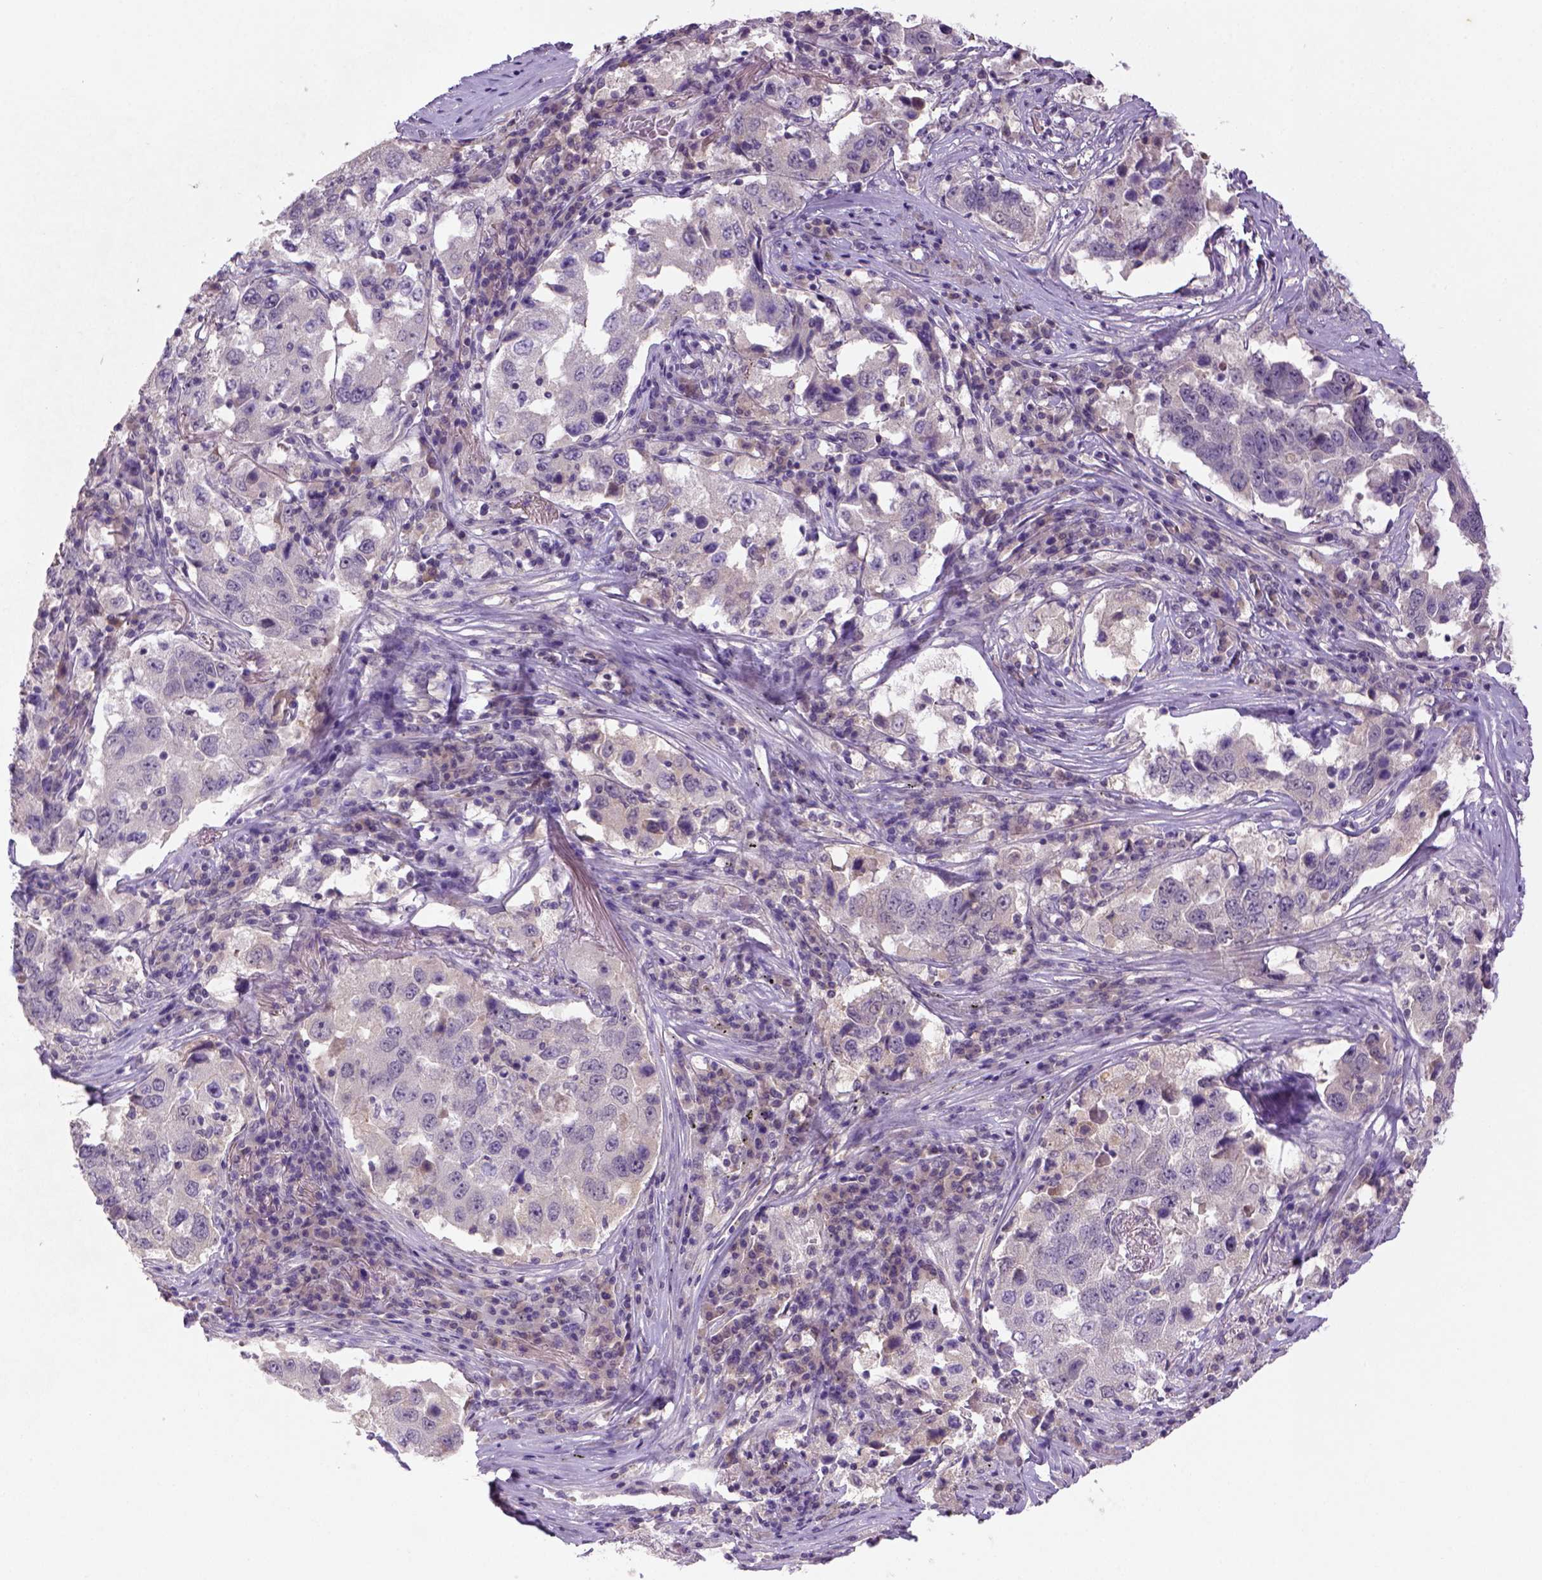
{"staining": {"intensity": "negative", "quantity": "none", "location": "none"}, "tissue": "lung cancer", "cell_type": "Tumor cells", "image_type": "cancer", "snomed": [{"axis": "morphology", "description": "Adenocarcinoma, NOS"}, {"axis": "topography", "description": "Lung"}], "caption": "Immunohistochemistry of human lung cancer displays no staining in tumor cells.", "gene": "NLGN2", "patient": {"sex": "male", "age": 73}}